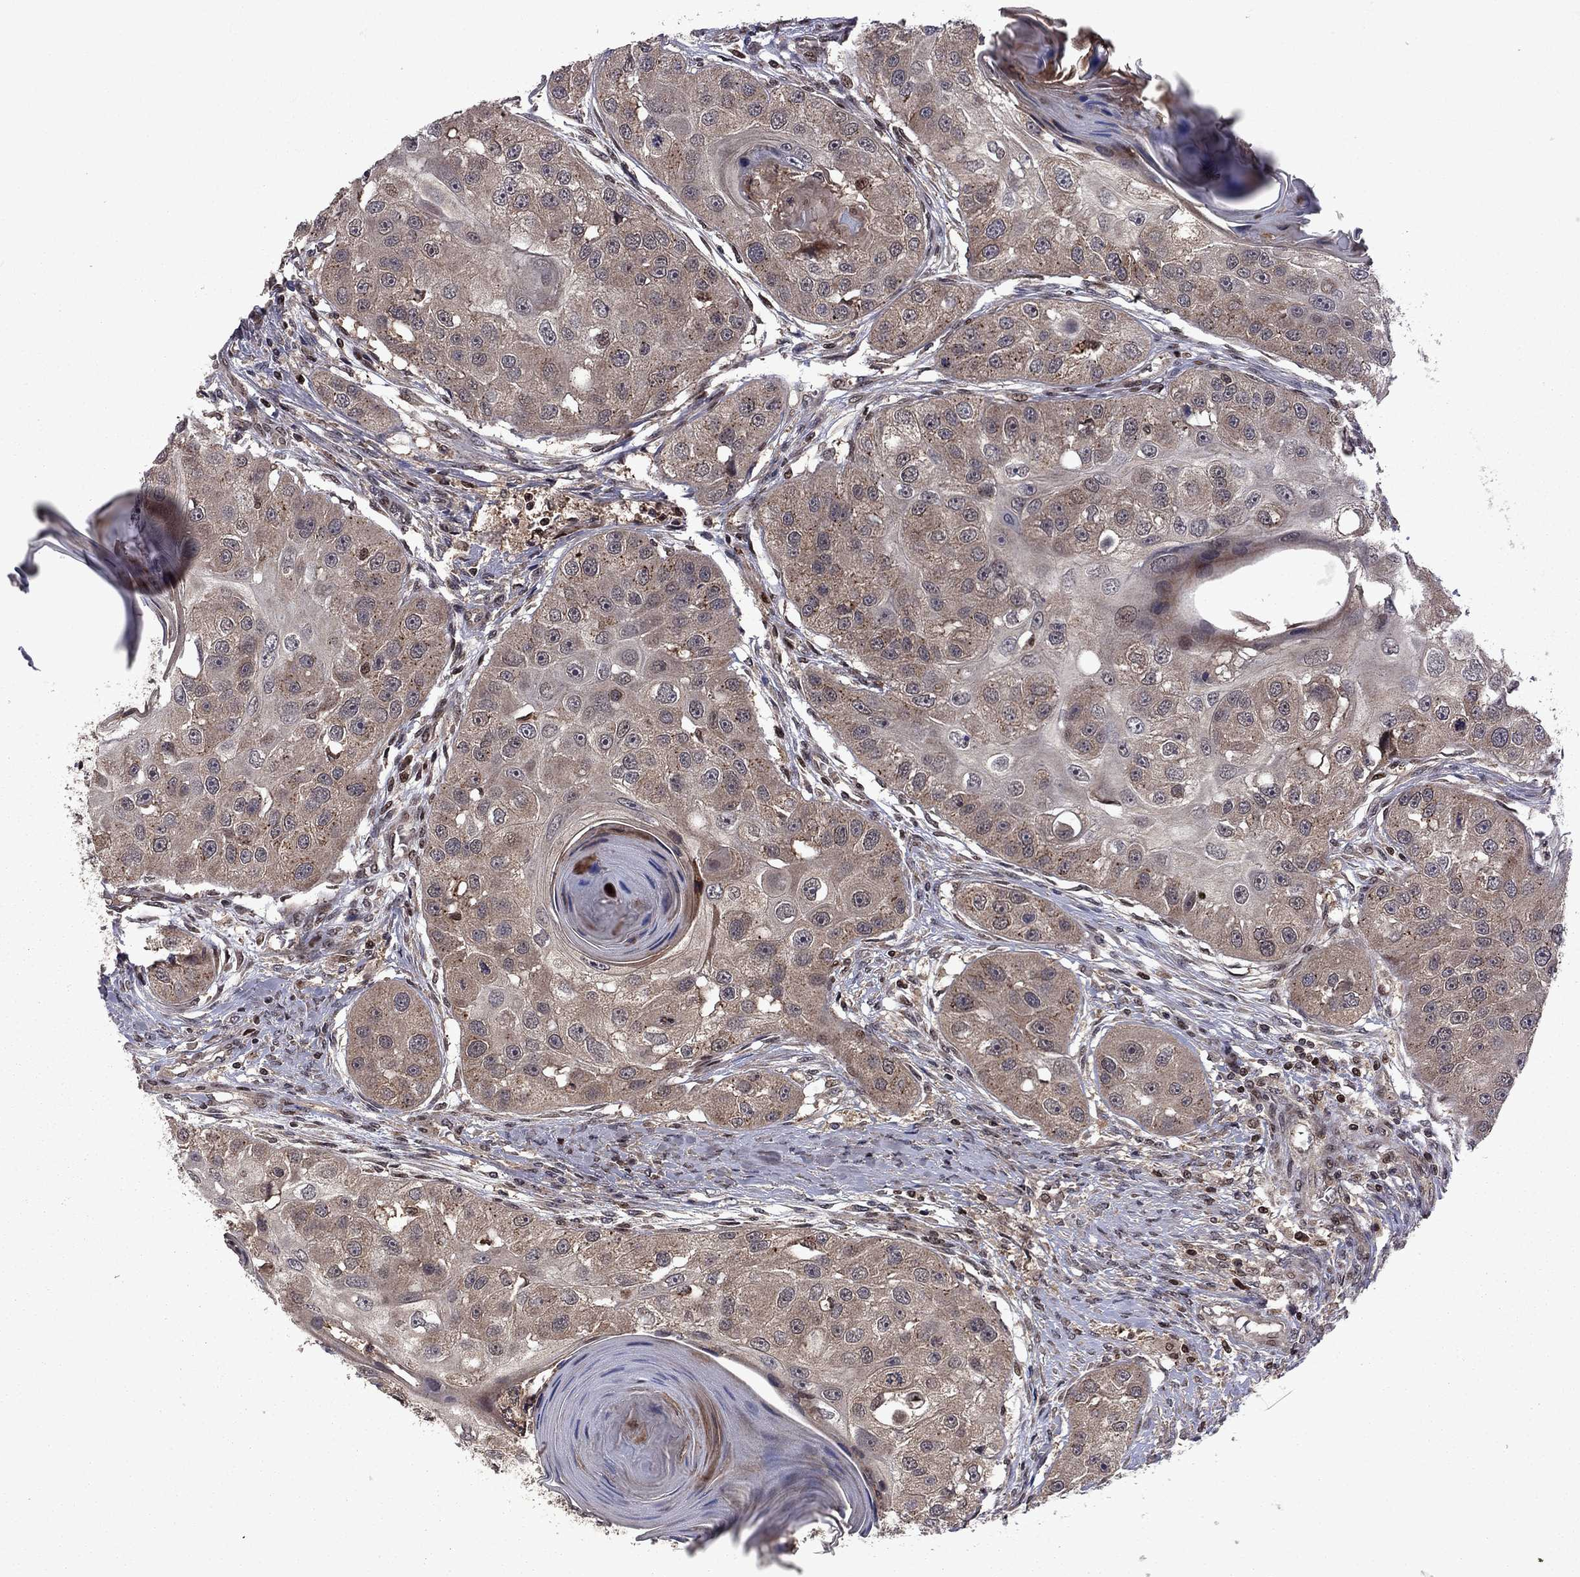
{"staining": {"intensity": "weak", "quantity": ">75%", "location": "cytoplasmic/membranous"}, "tissue": "head and neck cancer", "cell_type": "Tumor cells", "image_type": "cancer", "snomed": [{"axis": "morphology", "description": "Normal tissue, NOS"}, {"axis": "morphology", "description": "Squamous cell carcinoma, NOS"}, {"axis": "topography", "description": "Skeletal muscle"}, {"axis": "topography", "description": "Head-Neck"}], "caption": "Head and neck cancer (squamous cell carcinoma) was stained to show a protein in brown. There is low levels of weak cytoplasmic/membranous staining in about >75% of tumor cells.", "gene": "IPP", "patient": {"sex": "male", "age": 51}}